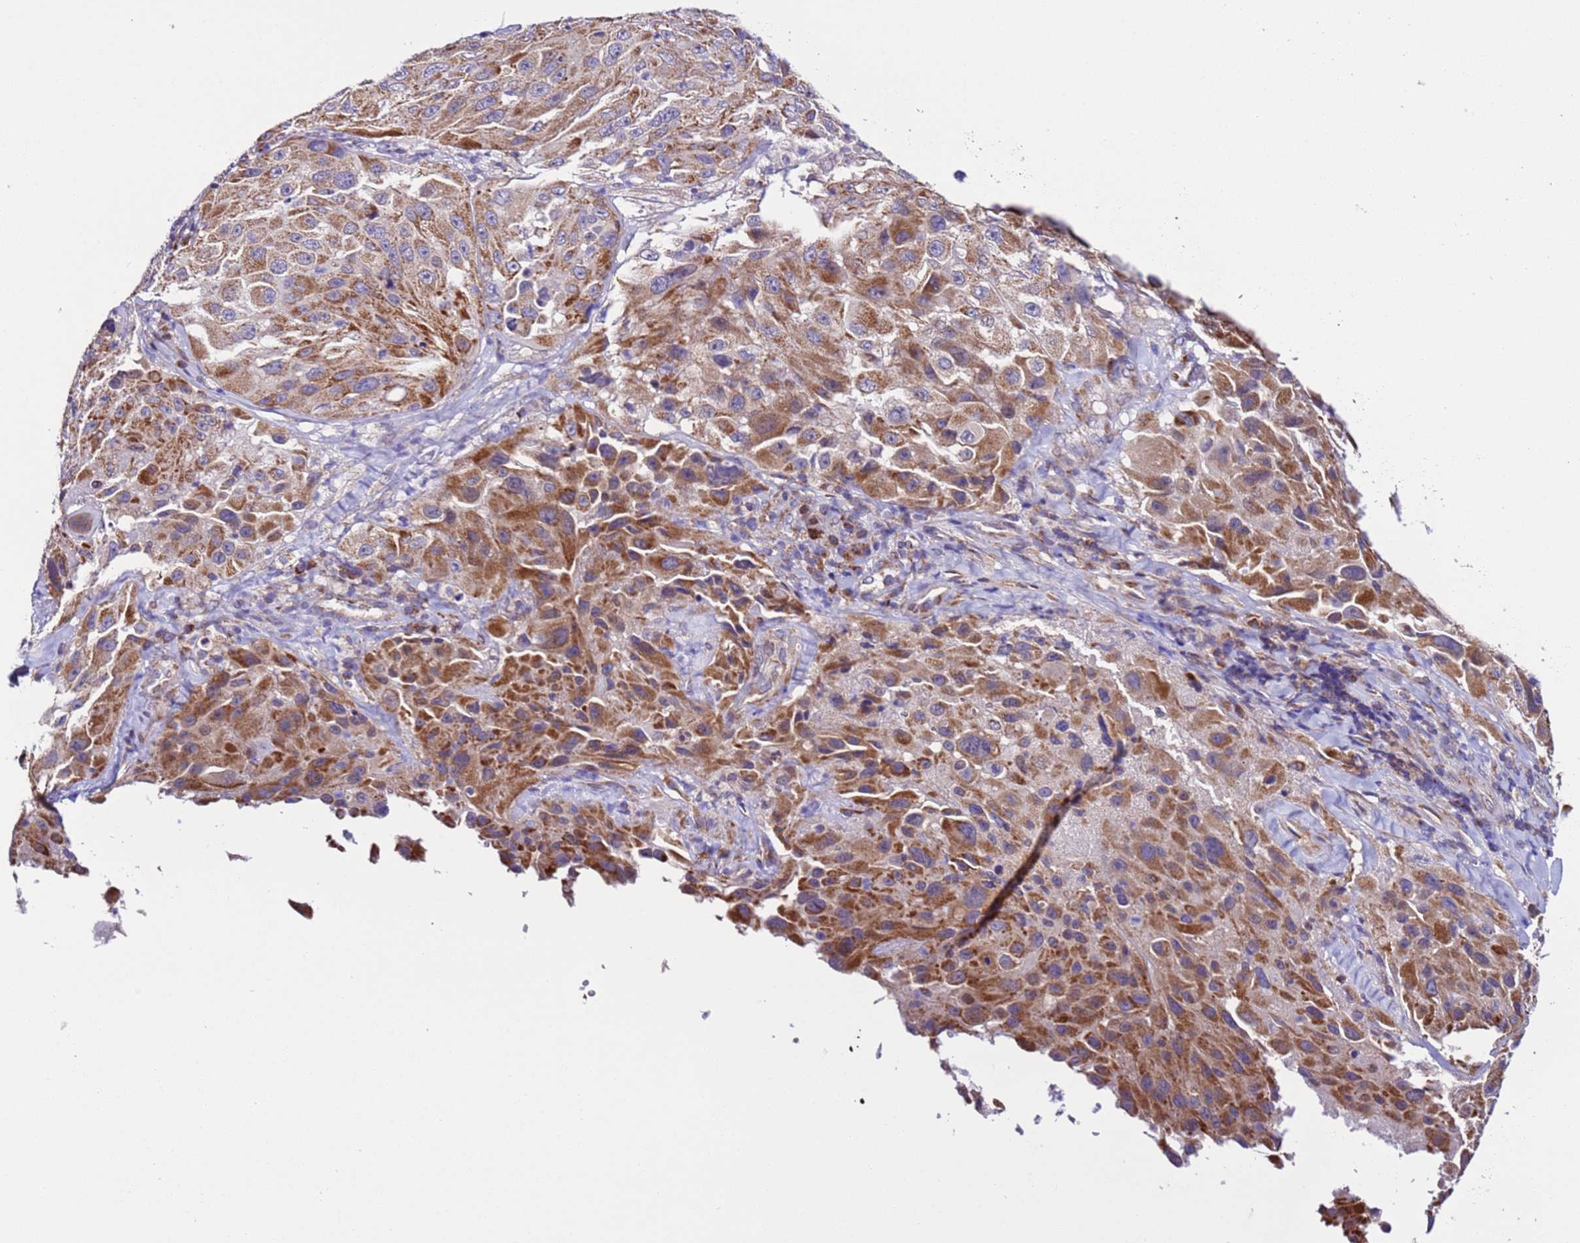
{"staining": {"intensity": "strong", "quantity": ">75%", "location": "cytoplasmic/membranous"}, "tissue": "melanoma", "cell_type": "Tumor cells", "image_type": "cancer", "snomed": [{"axis": "morphology", "description": "Malignant melanoma, Metastatic site"}, {"axis": "topography", "description": "Lymph node"}], "caption": "IHC of human melanoma displays high levels of strong cytoplasmic/membranous positivity in about >75% of tumor cells.", "gene": "AHI1", "patient": {"sex": "male", "age": 62}}